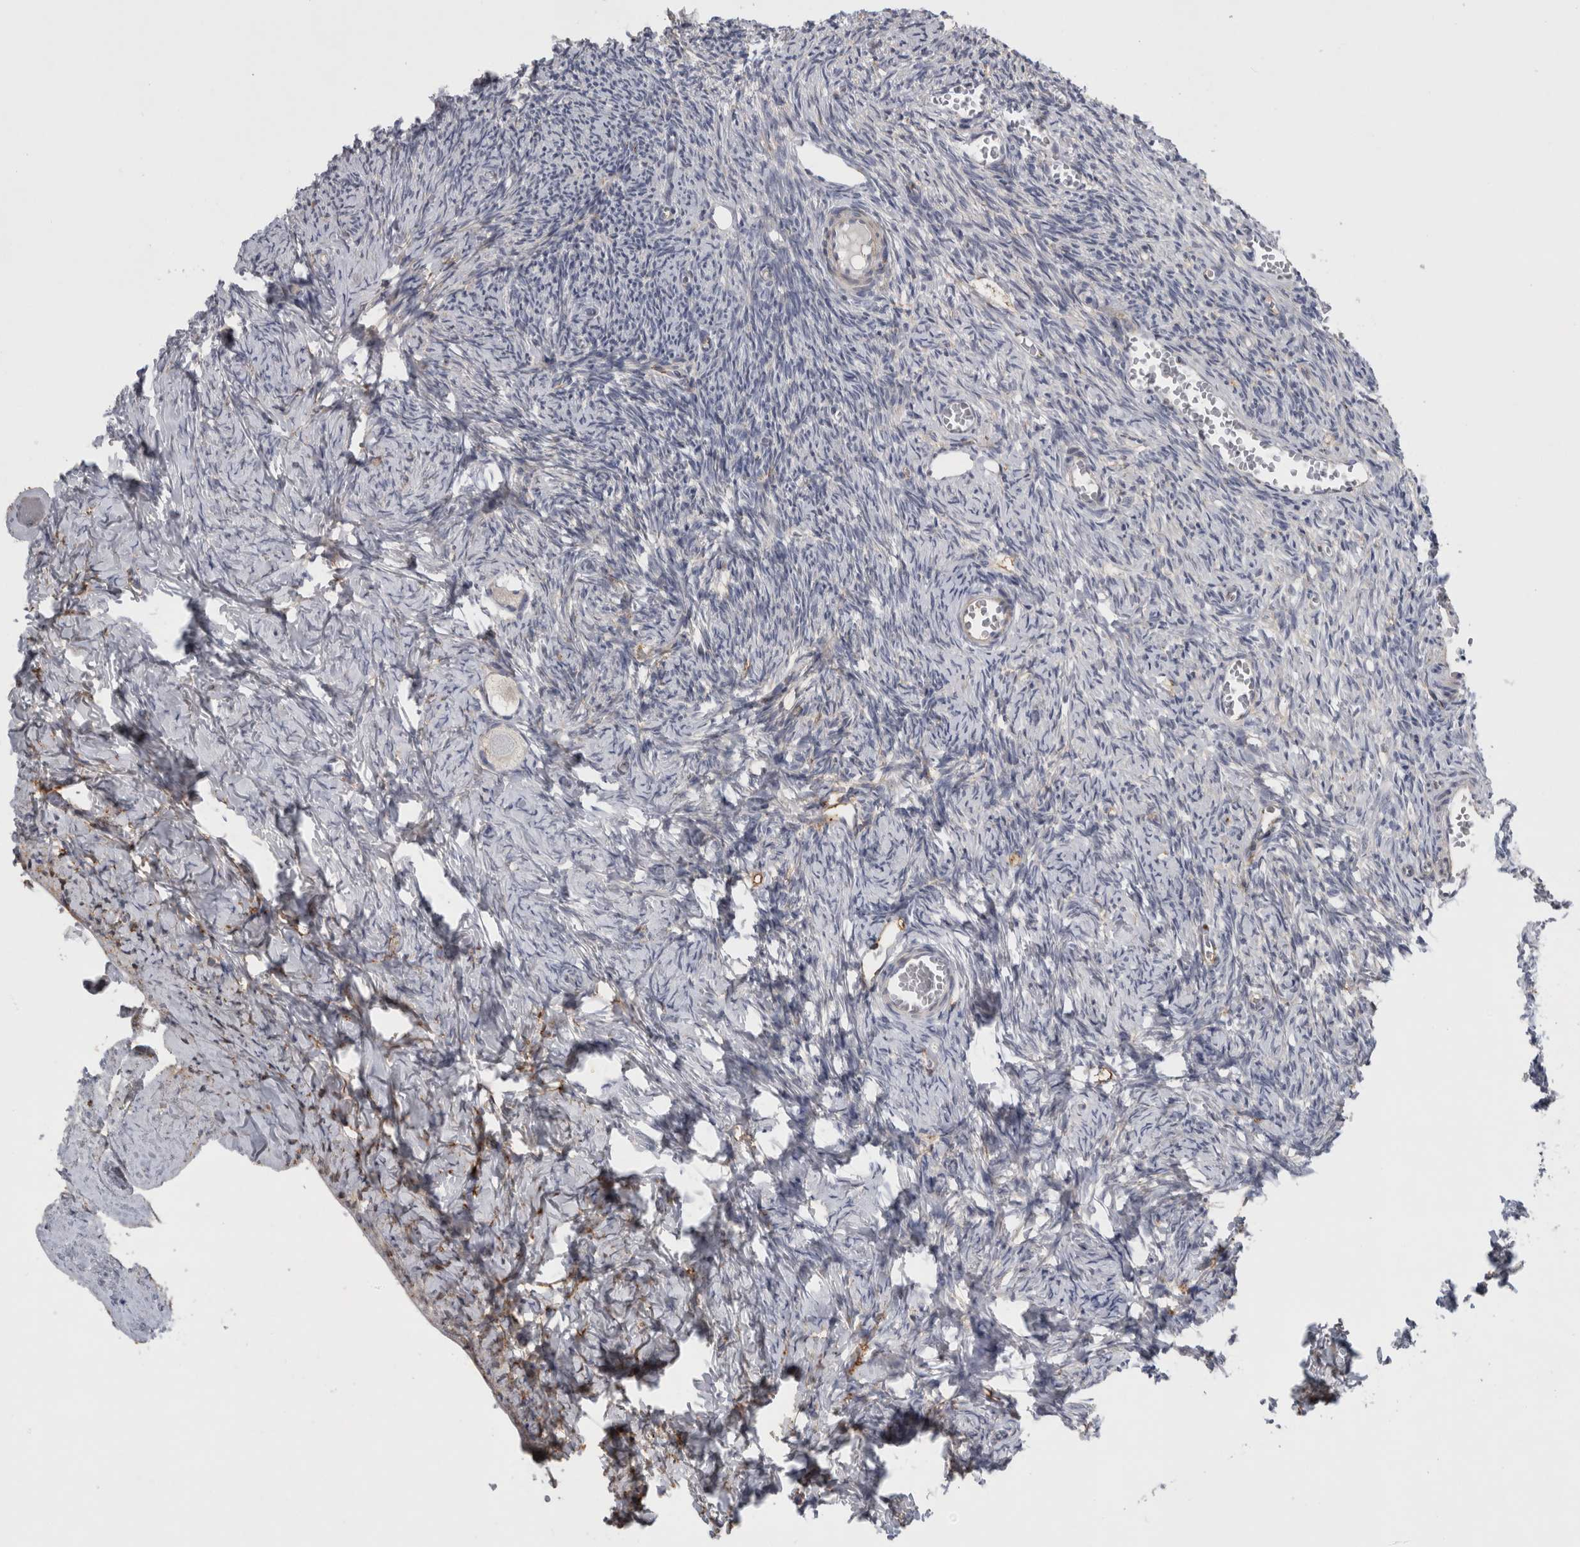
{"staining": {"intensity": "negative", "quantity": "none", "location": "none"}, "tissue": "ovary", "cell_type": "Follicle cells", "image_type": "normal", "snomed": [{"axis": "morphology", "description": "Normal tissue, NOS"}, {"axis": "topography", "description": "Ovary"}], "caption": "Immunohistochemistry (IHC) of benign ovary shows no expression in follicle cells.", "gene": "DNAJC24", "patient": {"sex": "female", "age": 27}}